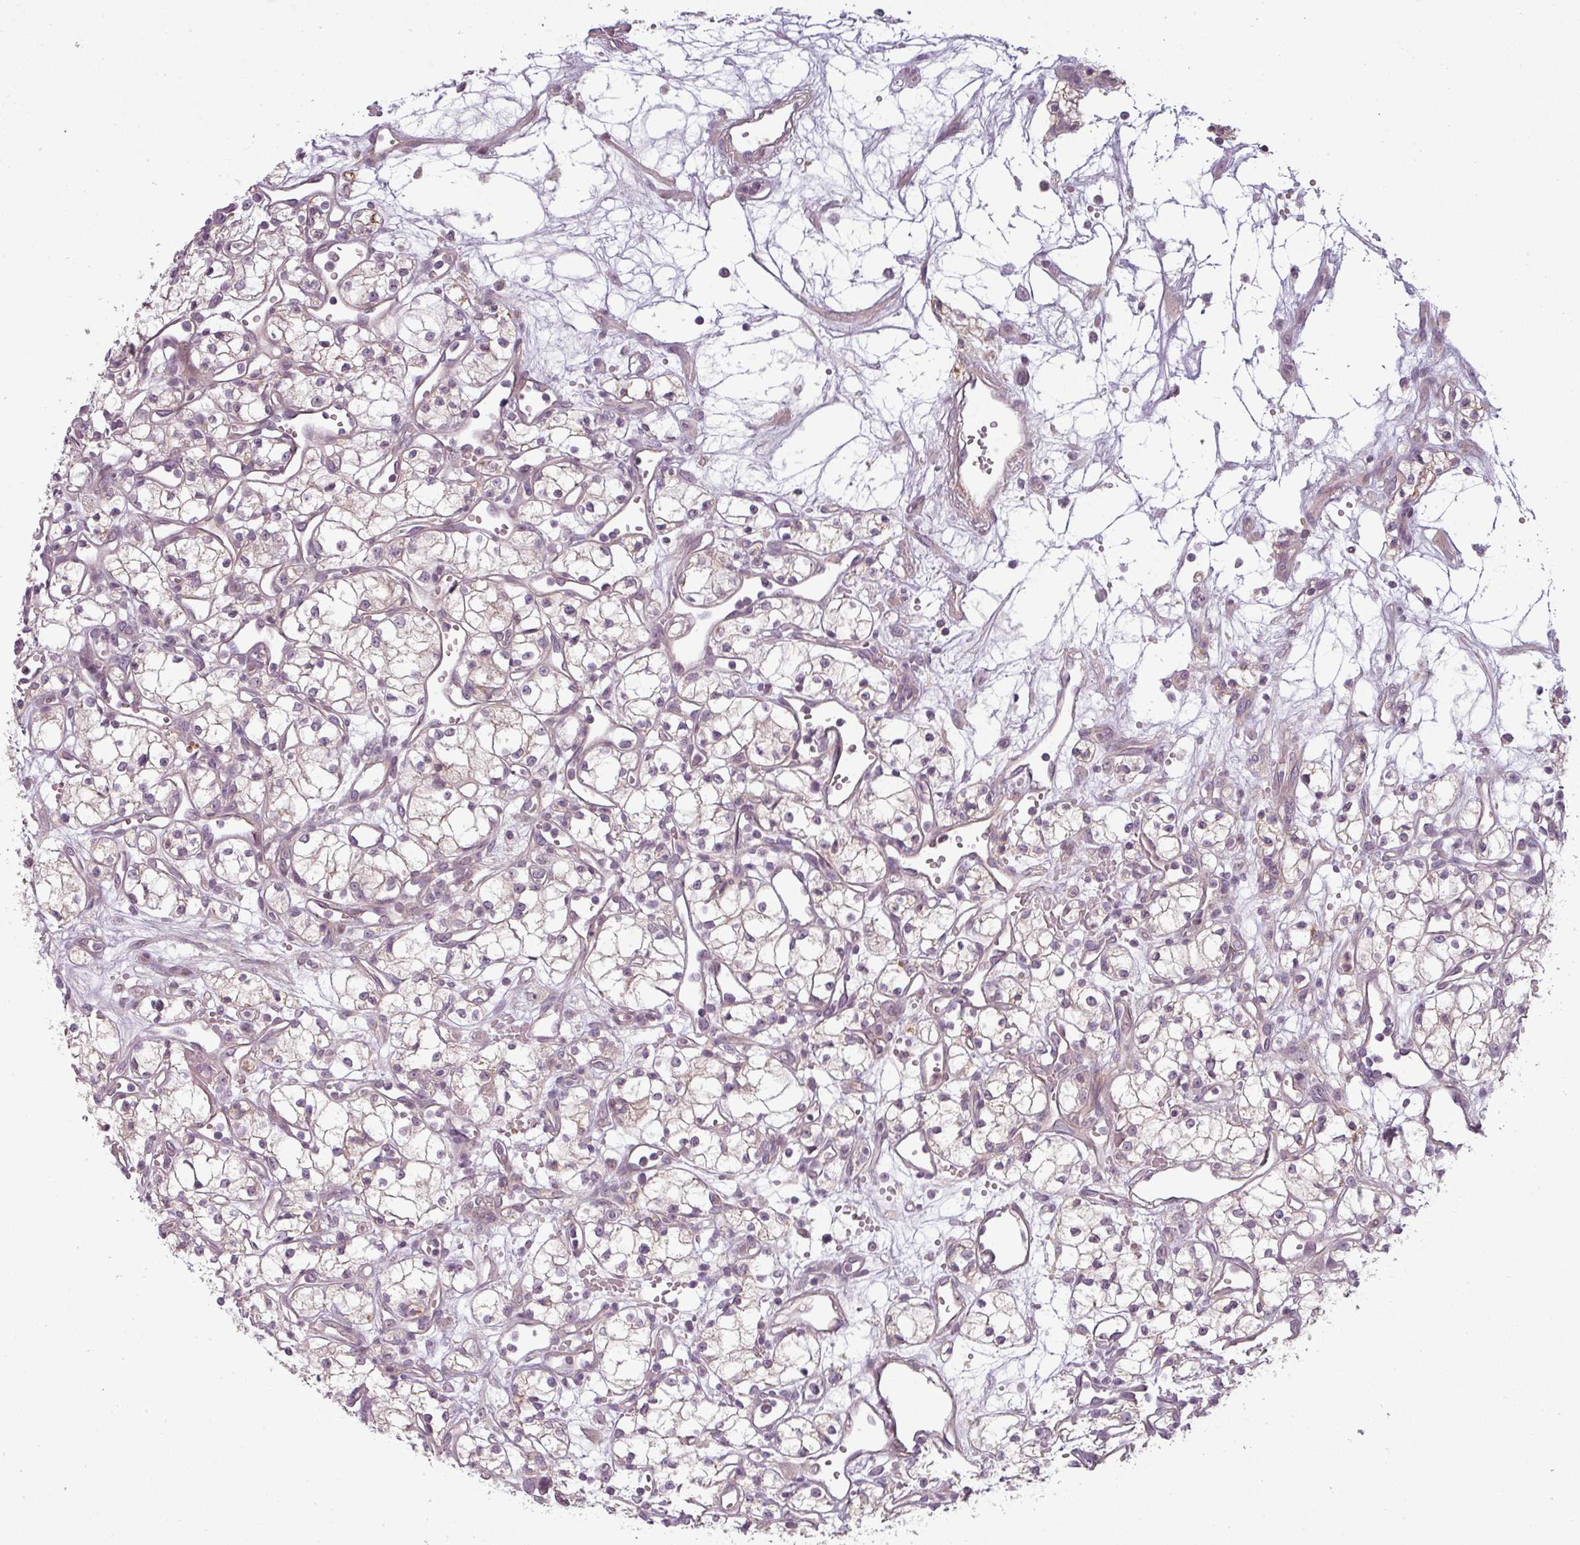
{"staining": {"intensity": "negative", "quantity": "none", "location": "none"}, "tissue": "renal cancer", "cell_type": "Tumor cells", "image_type": "cancer", "snomed": [{"axis": "morphology", "description": "Adenocarcinoma, NOS"}, {"axis": "topography", "description": "Kidney"}], "caption": "Micrograph shows no protein staining in tumor cells of renal adenocarcinoma tissue.", "gene": "SLC16A9", "patient": {"sex": "male", "age": 59}}